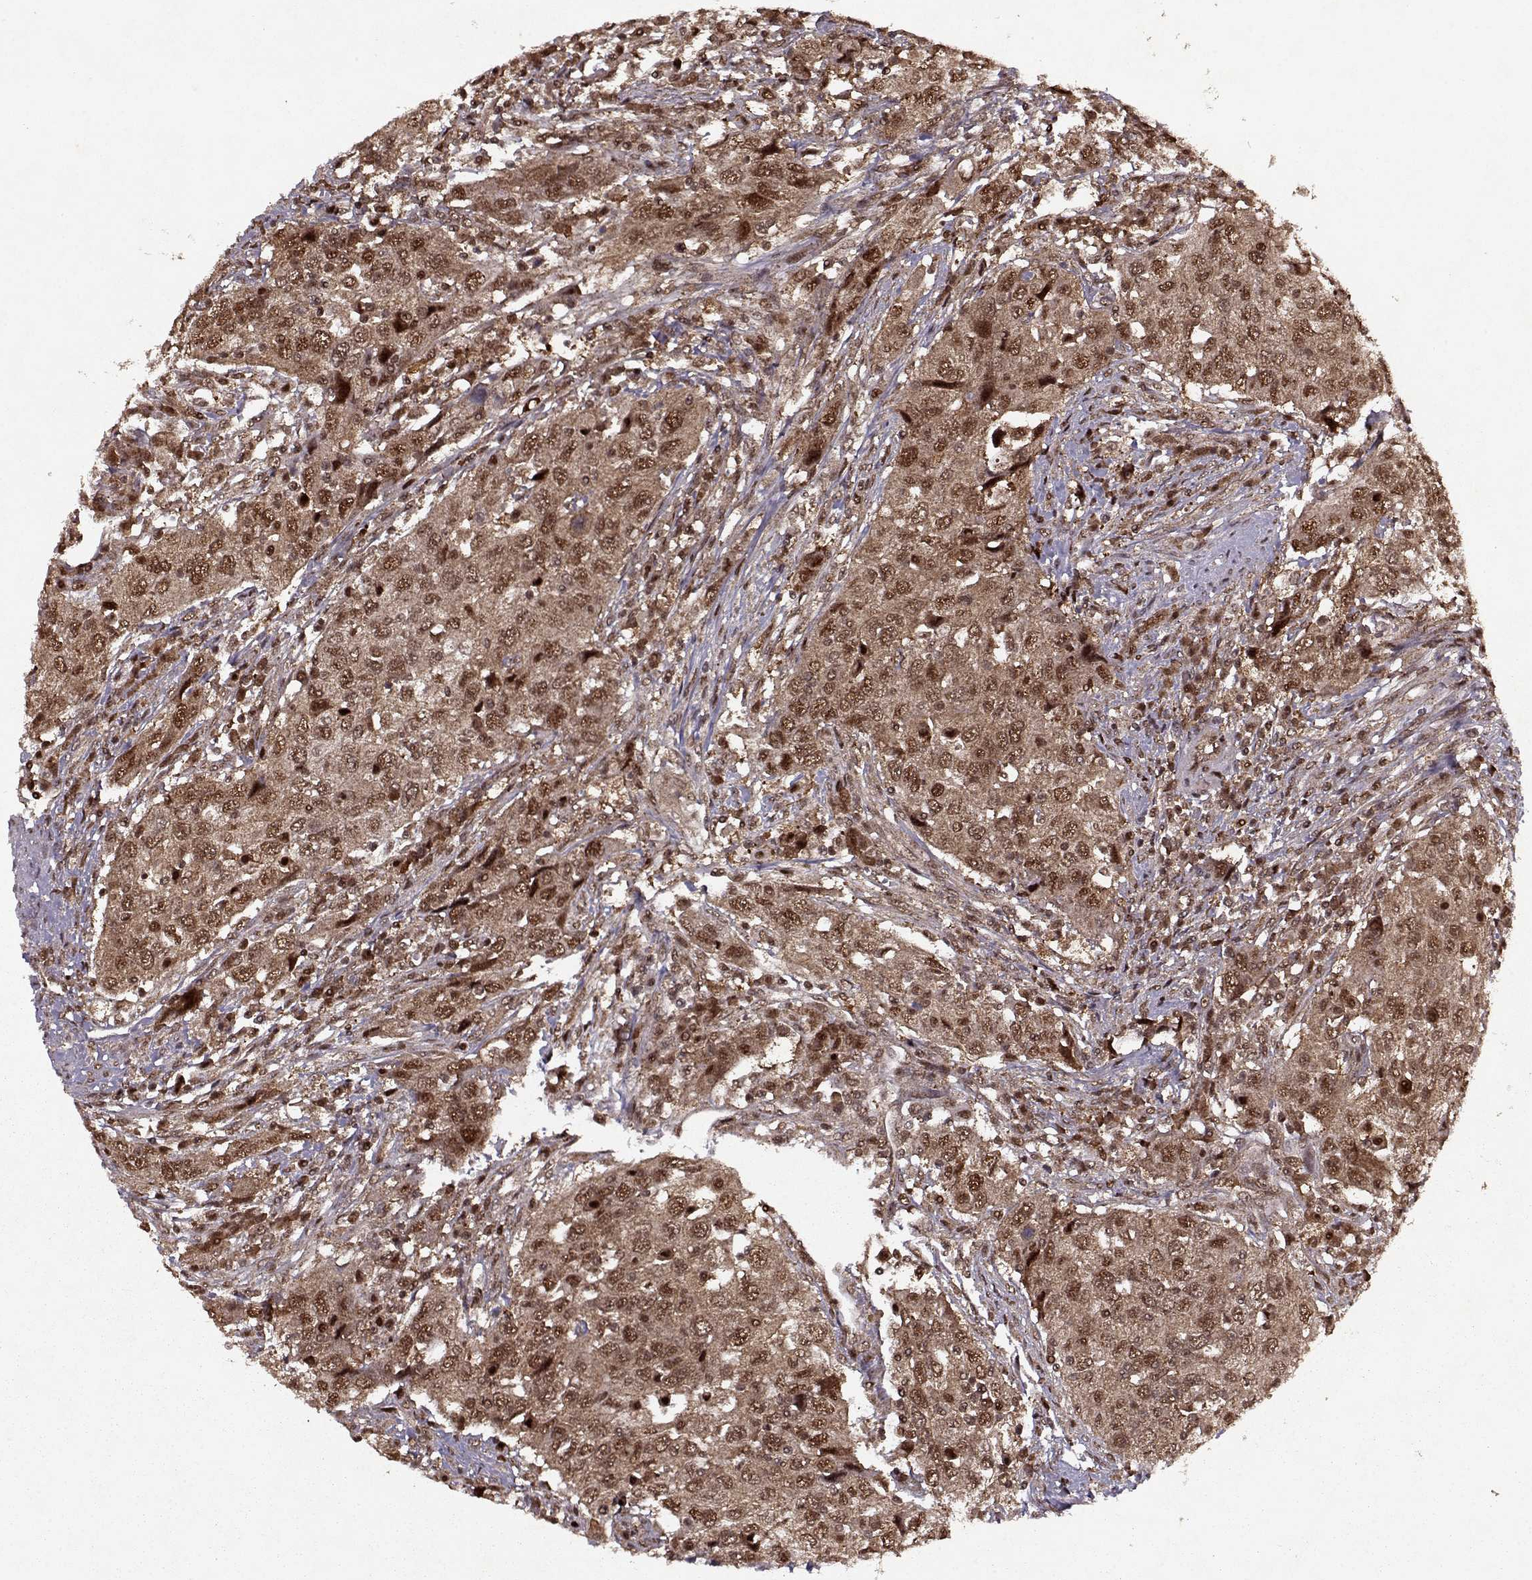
{"staining": {"intensity": "strong", "quantity": ">75%", "location": "cytoplasmic/membranous,nuclear"}, "tissue": "urothelial cancer", "cell_type": "Tumor cells", "image_type": "cancer", "snomed": [{"axis": "morphology", "description": "Urothelial carcinoma, High grade"}, {"axis": "topography", "description": "Urinary bladder"}], "caption": "Urothelial cancer tissue demonstrates strong cytoplasmic/membranous and nuclear staining in about >75% of tumor cells", "gene": "PSMA7", "patient": {"sex": "male", "age": 76}}